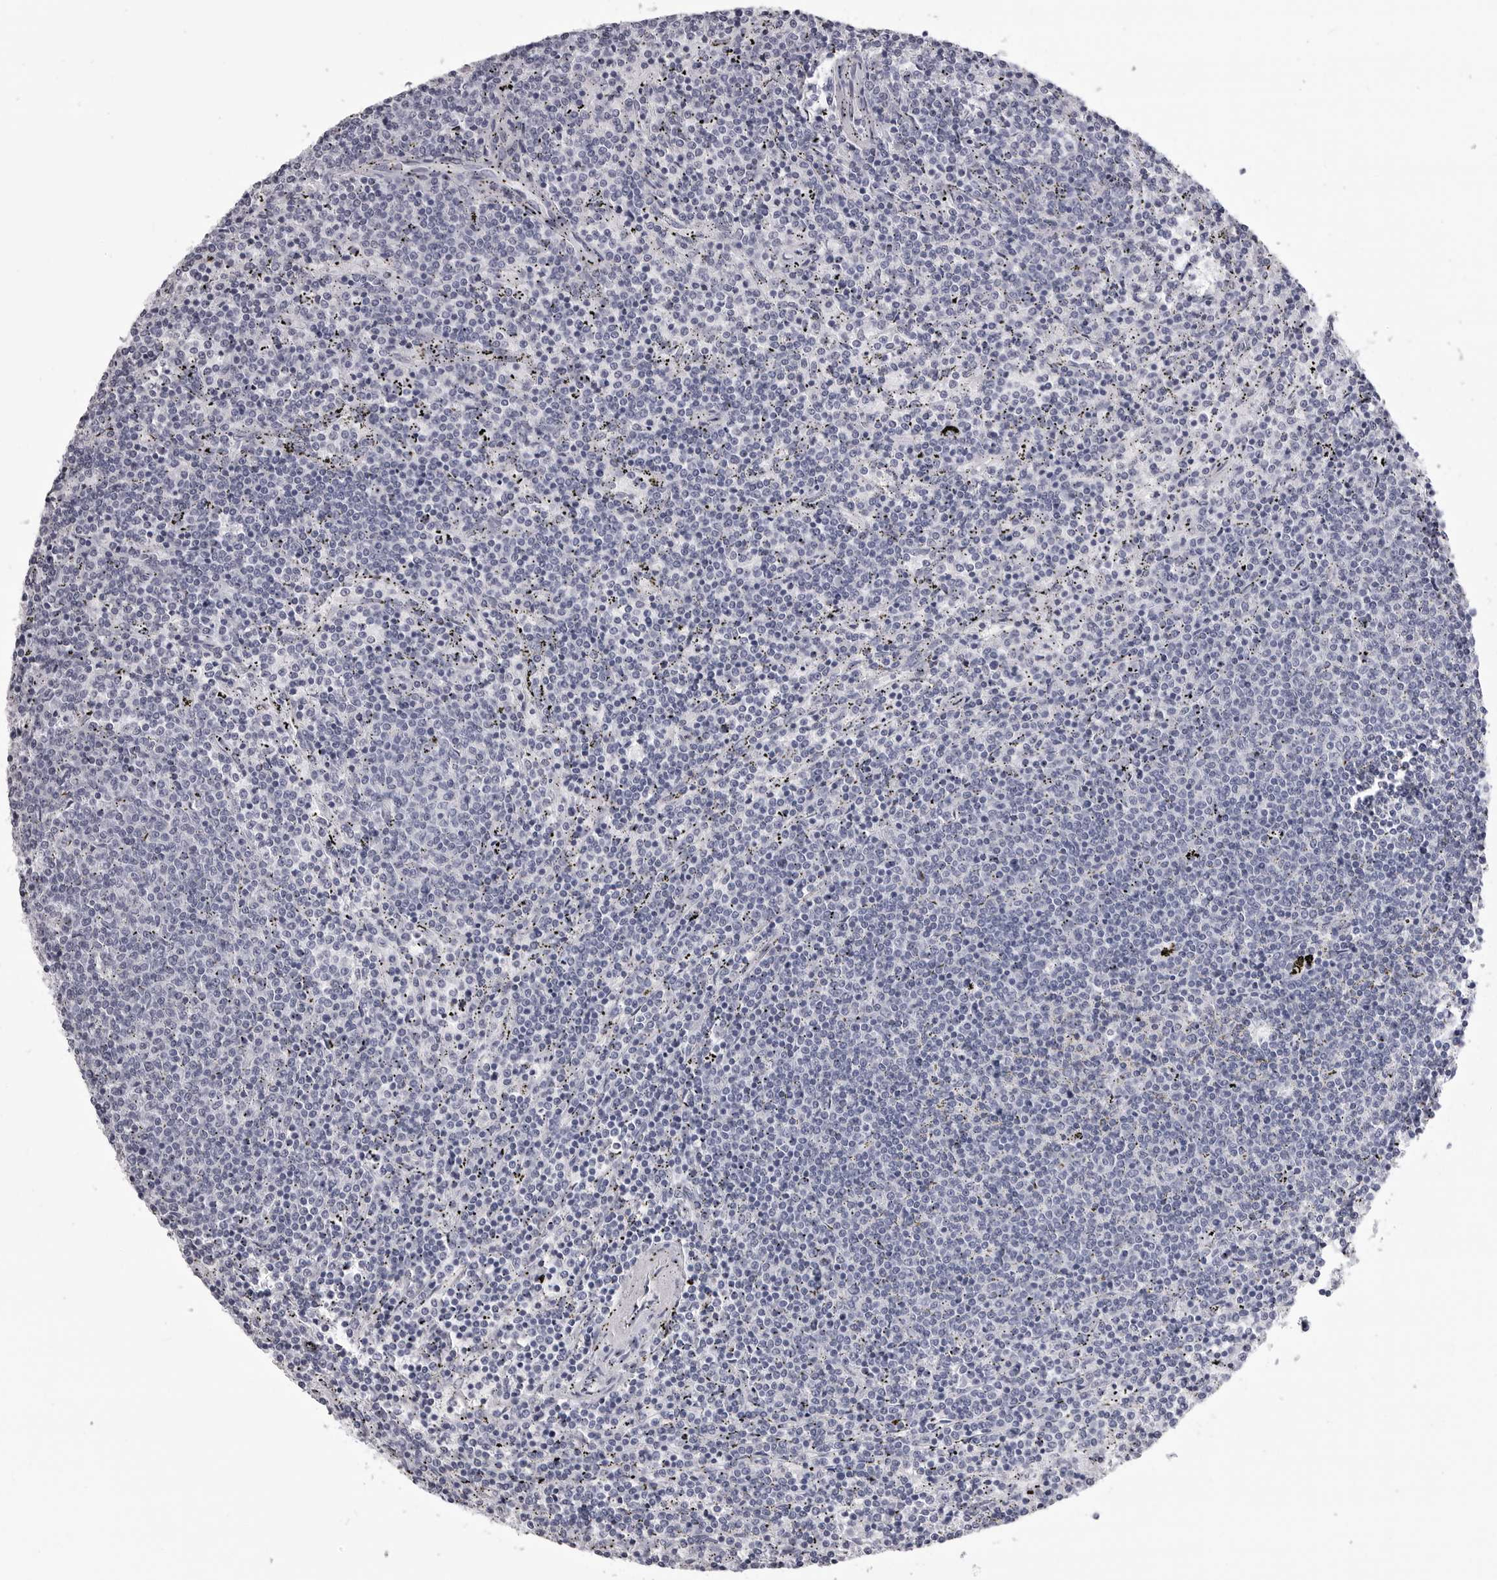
{"staining": {"intensity": "negative", "quantity": "none", "location": "none"}, "tissue": "lymphoma", "cell_type": "Tumor cells", "image_type": "cancer", "snomed": [{"axis": "morphology", "description": "Malignant lymphoma, non-Hodgkin's type, Low grade"}, {"axis": "topography", "description": "Spleen"}], "caption": "This is an immunohistochemistry micrograph of human lymphoma. There is no positivity in tumor cells.", "gene": "LGALS4", "patient": {"sex": "female", "age": 50}}